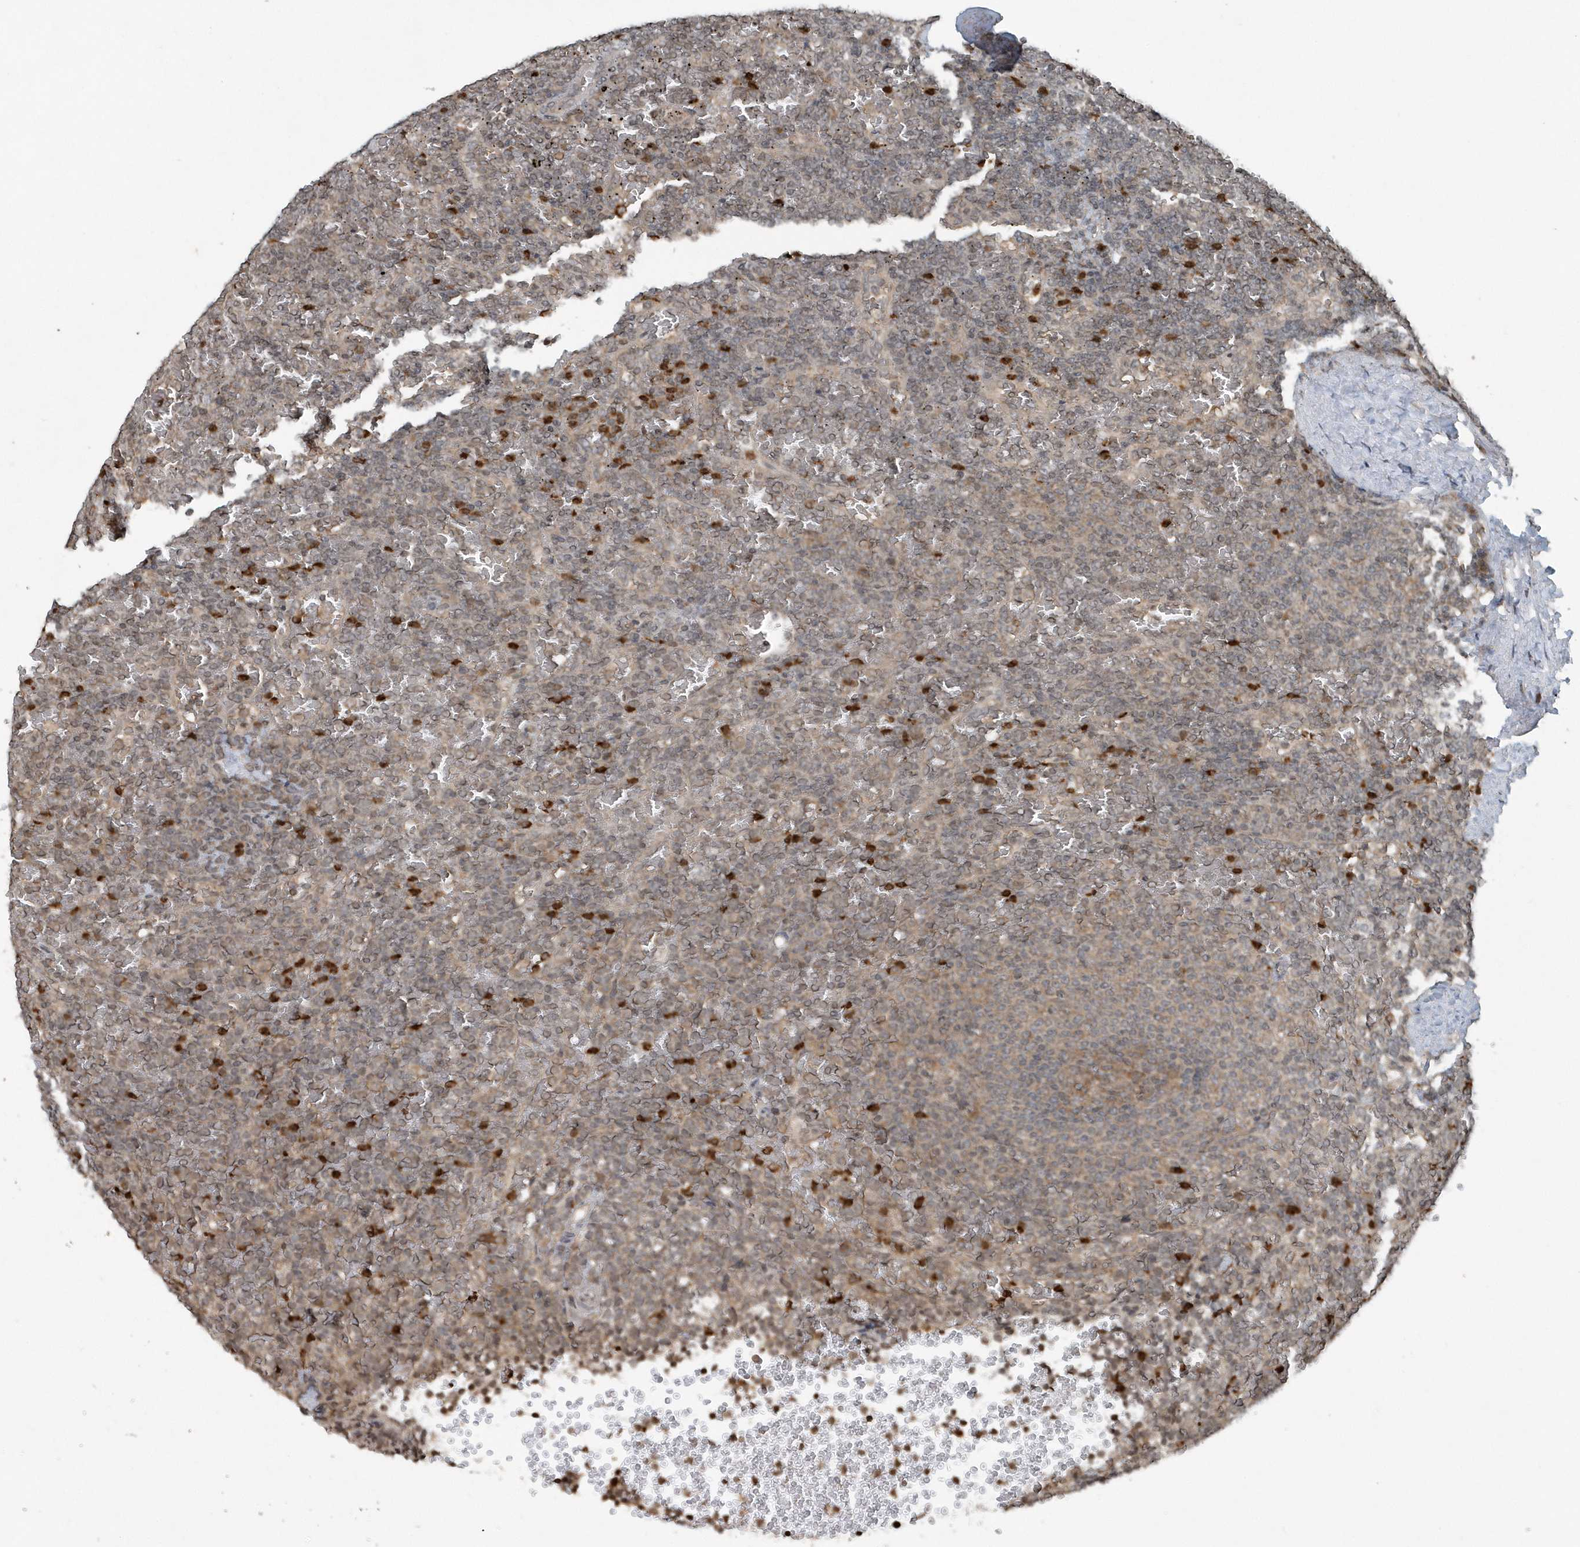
{"staining": {"intensity": "weak", "quantity": "25%-75%", "location": "cytoplasmic/membranous"}, "tissue": "lymphoma", "cell_type": "Tumor cells", "image_type": "cancer", "snomed": [{"axis": "morphology", "description": "Malignant lymphoma, non-Hodgkin's type, Low grade"}, {"axis": "topography", "description": "Spleen"}], "caption": "Tumor cells exhibit weak cytoplasmic/membranous expression in approximately 25%-75% of cells in lymphoma. (DAB (3,3'-diaminobenzidine) = brown stain, brightfield microscopy at high magnification).", "gene": "EIF2B1", "patient": {"sex": "female", "age": 77}}